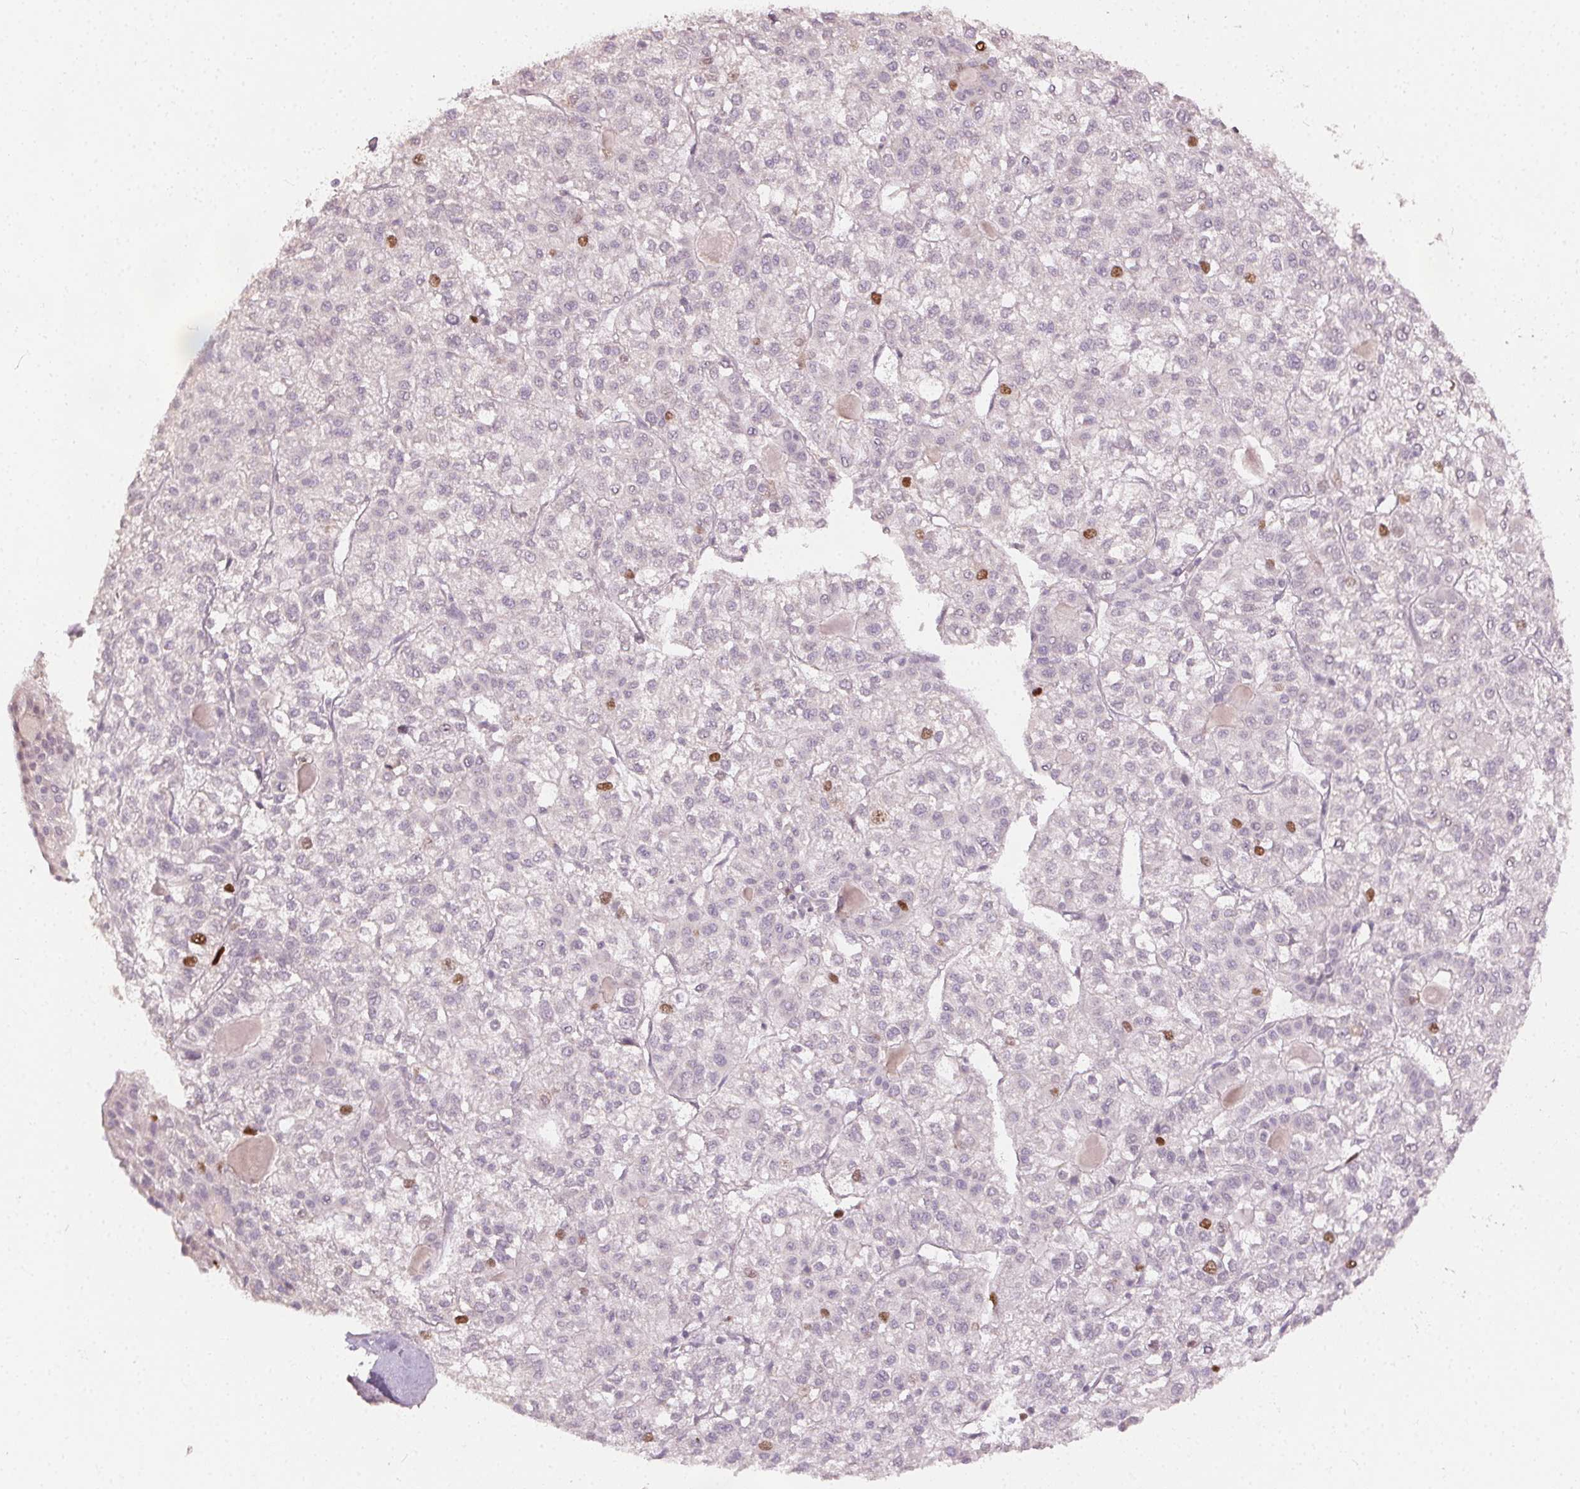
{"staining": {"intensity": "moderate", "quantity": "<25%", "location": "nuclear"}, "tissue": "liver cancer", "cell_type": "Tumor cells", "image_type": "cancer", "snomed": [{"axis": "morphology", "description": "Carcinoma, Hepatocellular, NOS"}, {"axis": "topography", "description": "Liver"}], "caption": "Protein staining of liver hepatocellular carcinoma tissue demonstrates moderate nuclear positivity in approximately <25% of tumor cells.", "gene": "ANLN", "patient": {"sex": "female", "age": 43}}